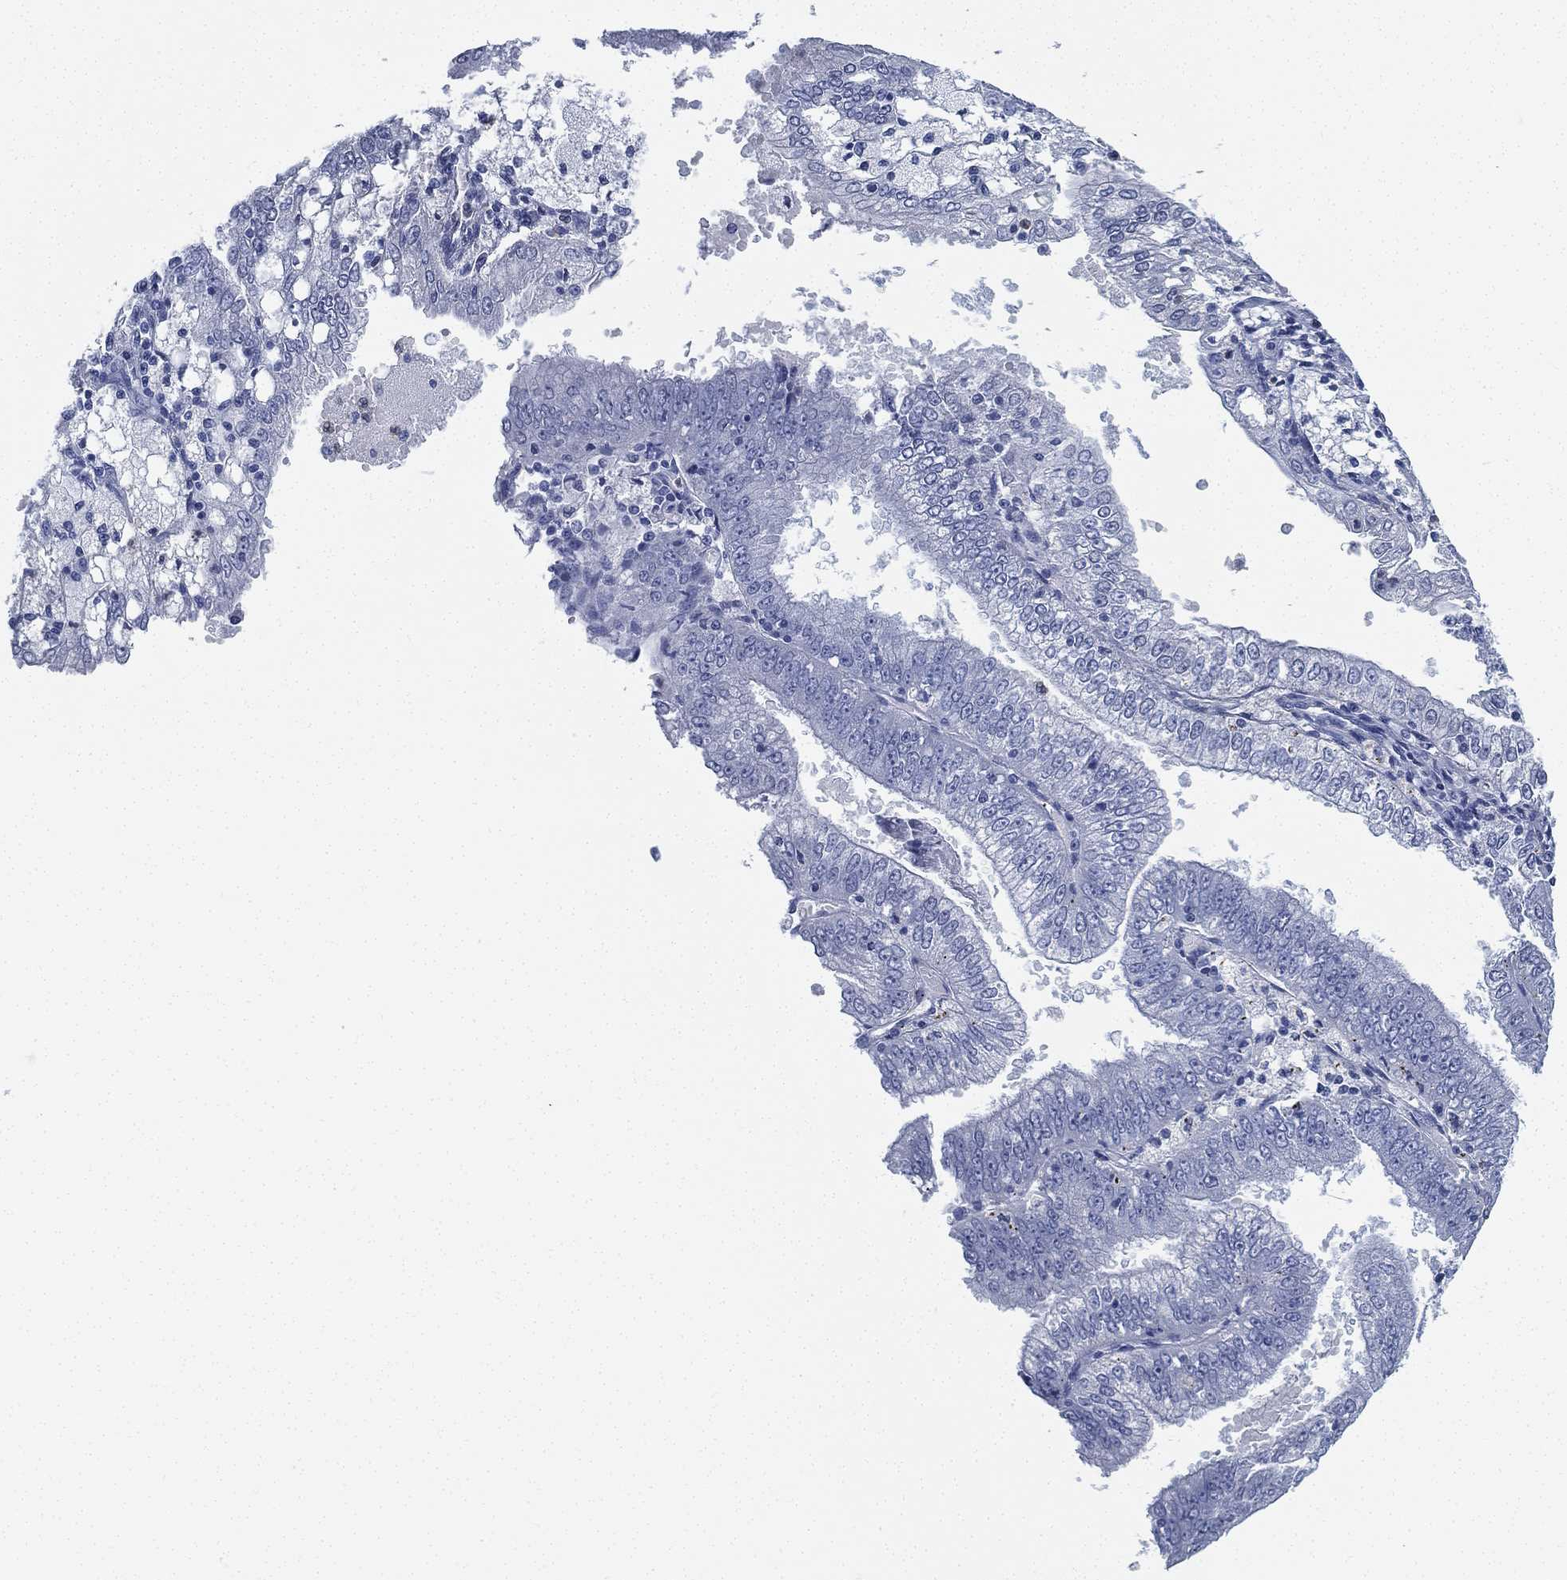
{"staining": {"intensity": "negative", "quantity": "none", "location": "none"}, "tissue": "endometrial cancer", "cell_type": "Tumor cells", "image_type": "cancer", "snomed": [{"axis": "morphology", "description": "Adenocarcinoma, NOS"}, {"axis": "topography", "description": "Endometrium"}], "caption": "IHC image of endometrial cancer stained for a protein (brown), which shows no staining in tumor cells.", "gene": "DEFB121", "patient": {"sex": "female", "age": 66}}